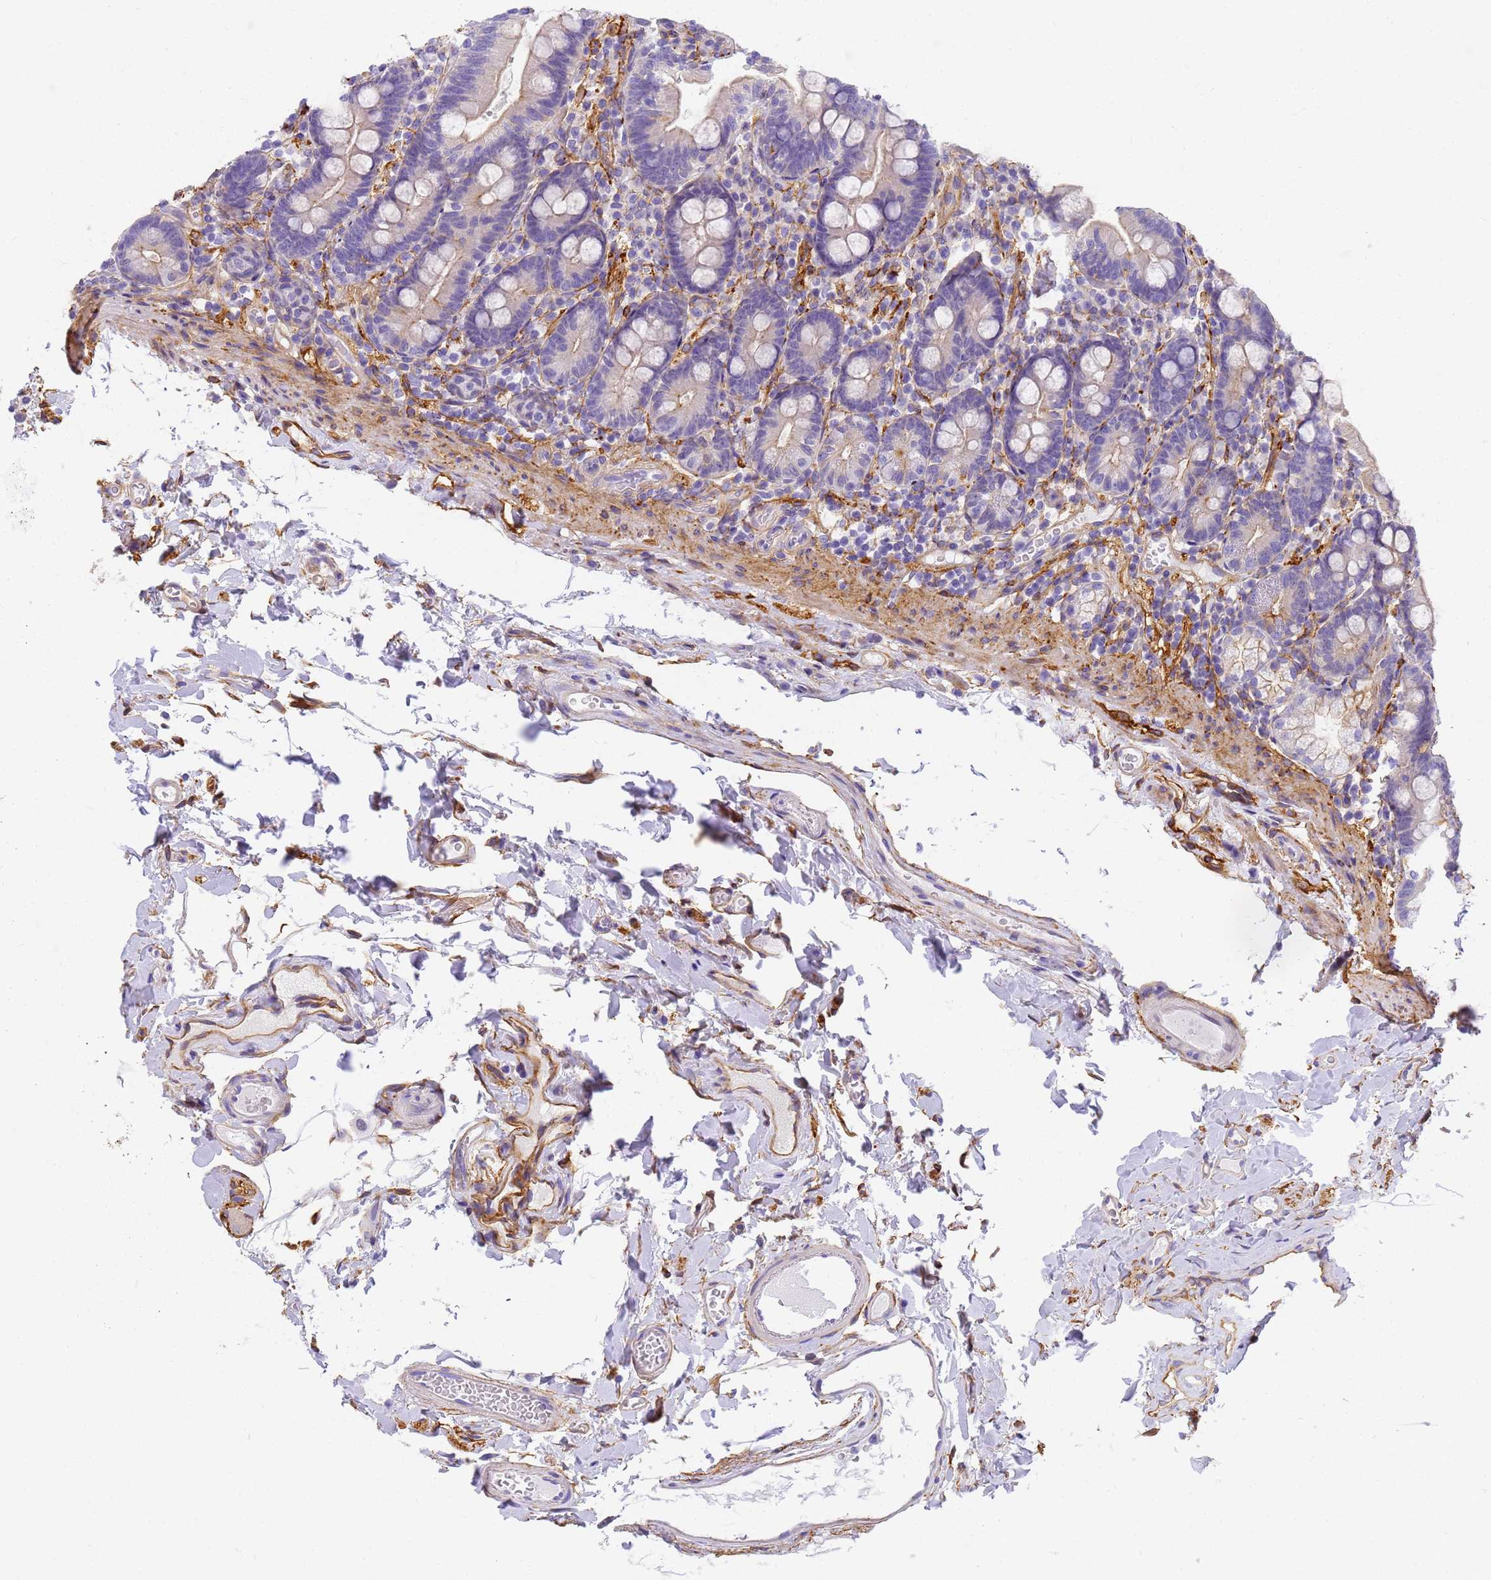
{"staining": {"intensity": "negative", "quantity": "none", "location": "none"}, "tissue": "duodenum", "cell_type": "Glandular cells", "image_type": "normal", "snomed": [{"axis": "morphology", "description": "Normal tissue, NOS"}, {"axis": "topography", "description": "Duodenum"}], "caption": "Glandular cells are negative for brown protein staining in normal duodenum. (DAB immunohistochemistry, high magnification).", "gene": "MVB12A", "patient": {"sex": "female", "age": 67}}